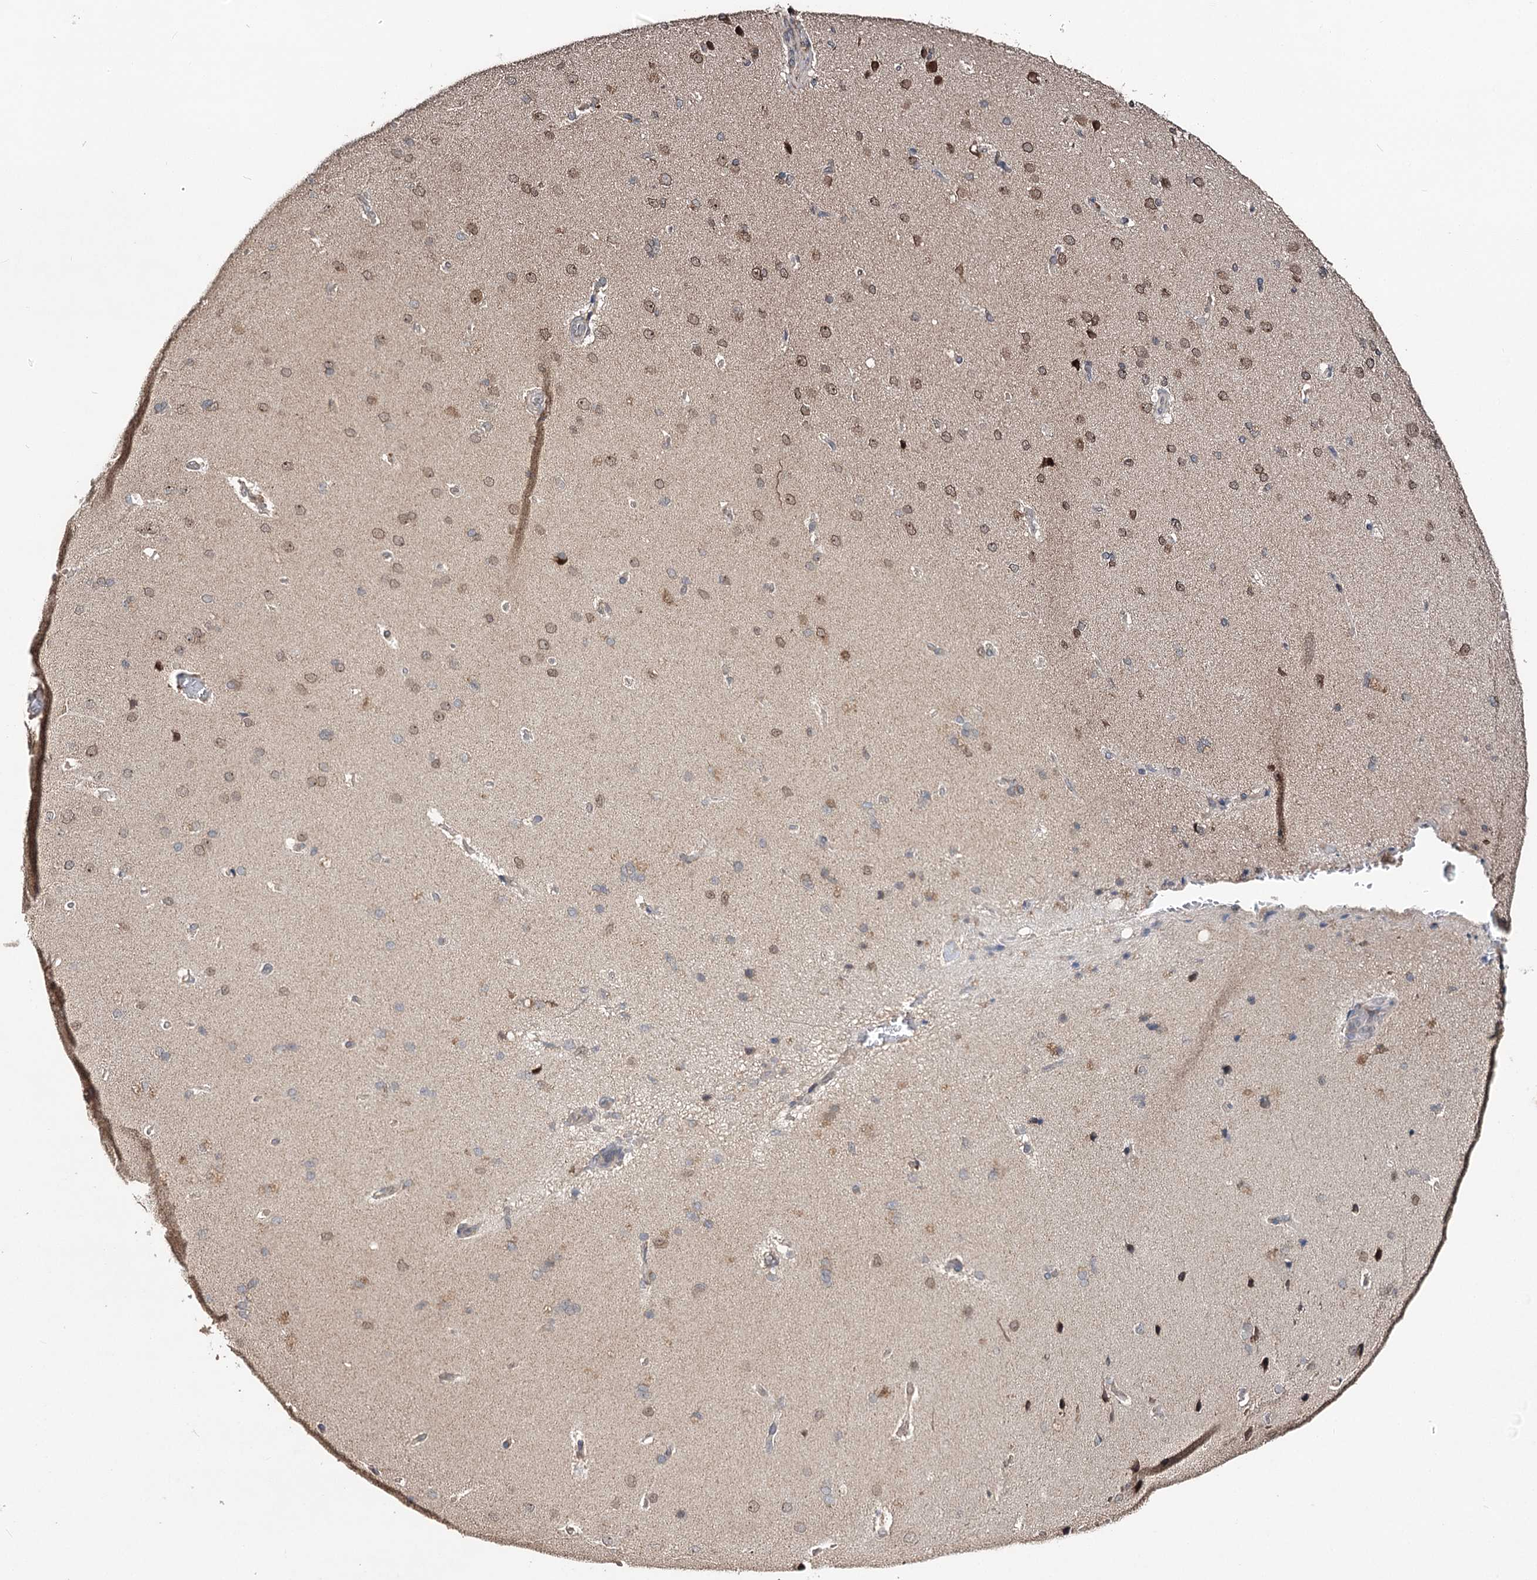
{"staining": {"intensity": "weak", "quantity": "25%-75%", "location": "cytoplasmic/membranous"}, "tissue": "cerebral cortex", "cell_type": "Endothelial cells", "image_type": "normal", "snomed": [{"axis": "morphology", "description": "Normal tissue, NOS"}, {"axis": "topography", "description": "Cerebral cortex"}], "caption": "Cerebral cortex was stained to show a protein in brown. There is low levels of weak cytoplasmic/membranous staining in about 25%-75% of endothelial cells. (IHC, brightfield microscopy, high magnification).", "gene": "NOPCHAP1", "patient": {"sex": "male", "age": 62}}